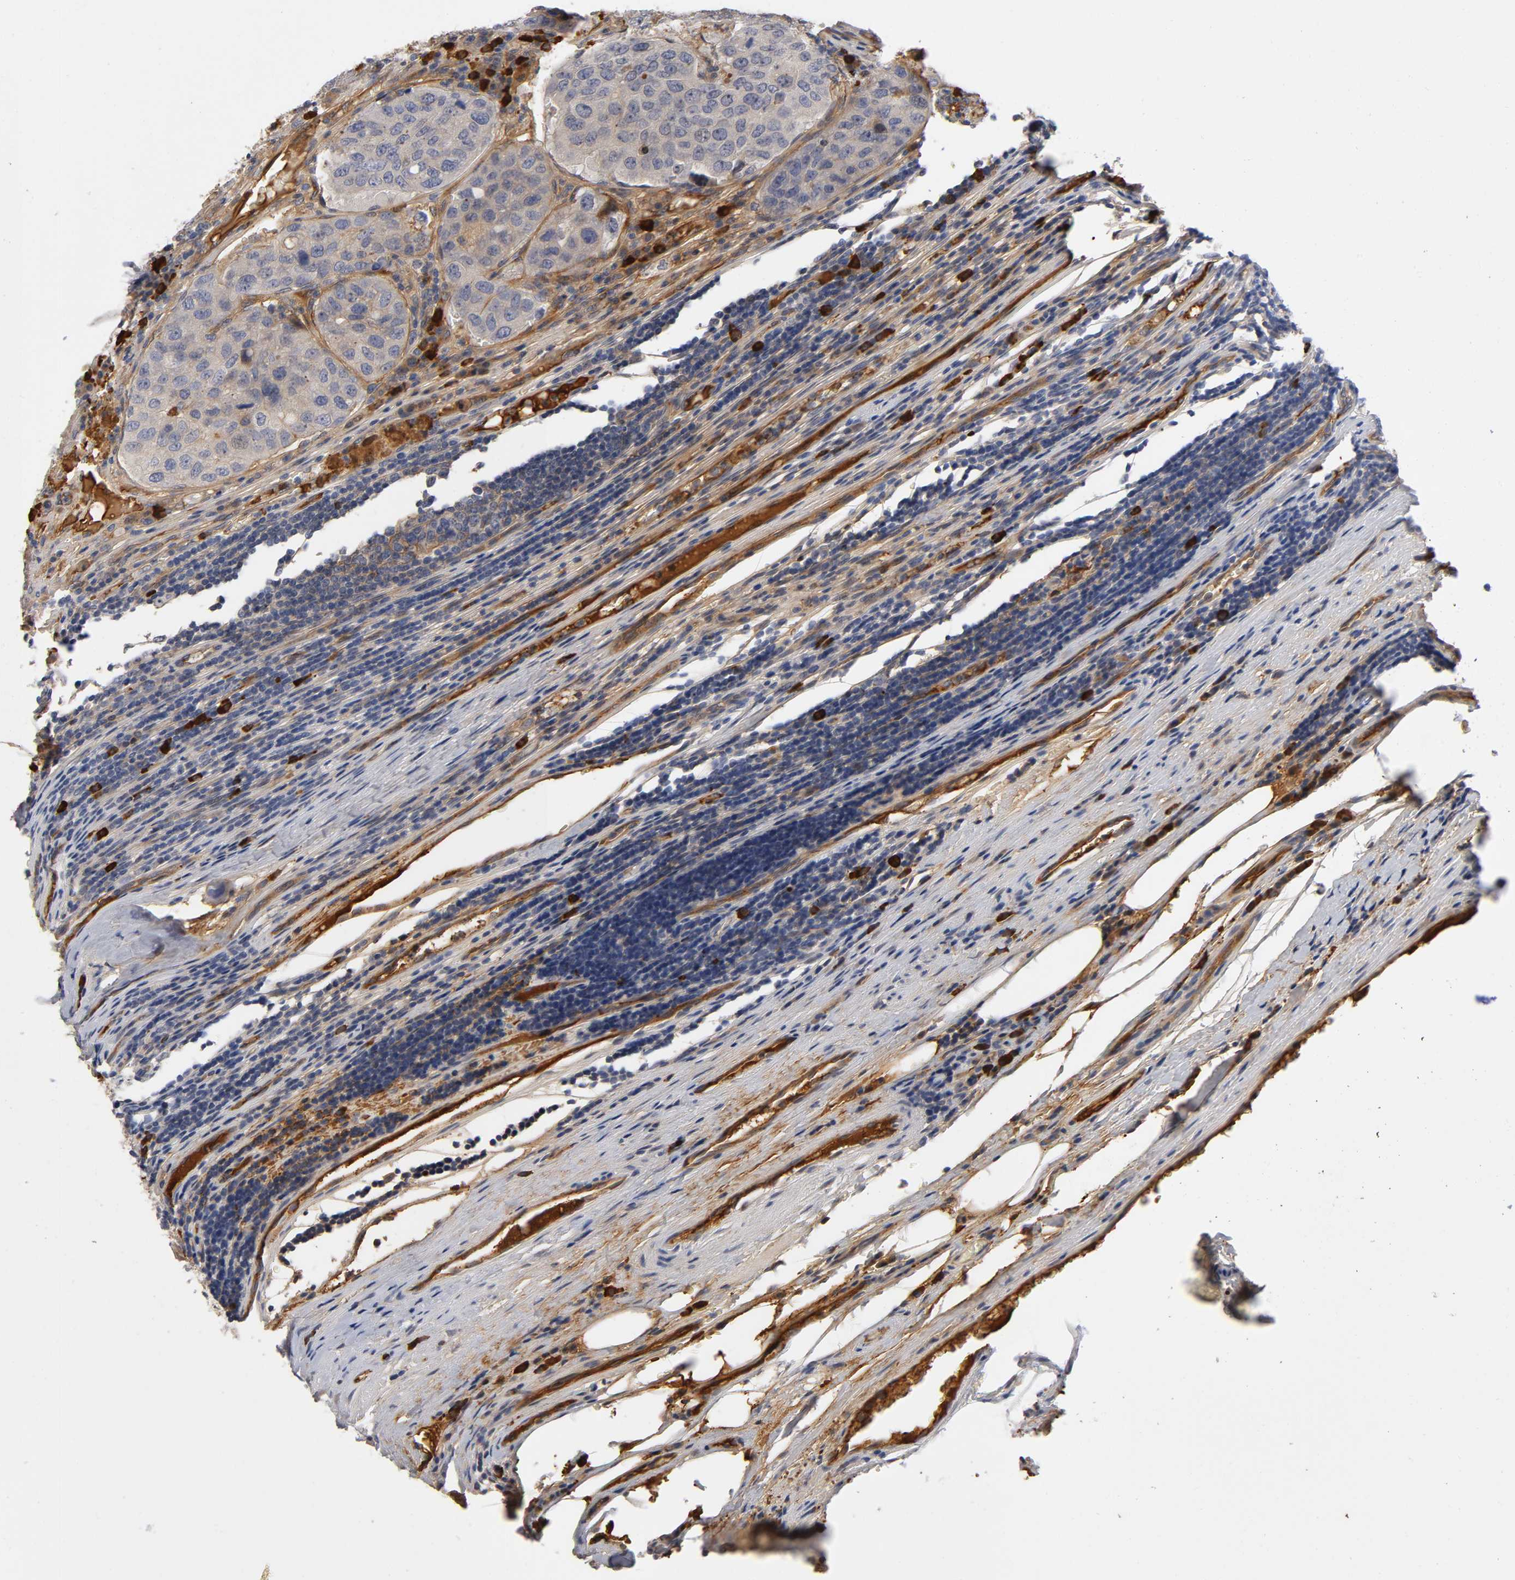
{"staining": {"intensity": "weak", "quantity": ">75%", "location": "cytoplasmic/membranous"}, "tissue": "urothelial cancer", "cell_type": "Tumor cells", "image_type": "cancer", "snomed": [{"axis": "morphology", "description": "Urothelial carcinoma, High grade"}, {"axis": "topography", "description": "Lymph node"}, {"axis": "topography", "description": "Urinary bladder"}], "caption": "Immunohistochemical staining of human urothelial cancer shows low levels of weak cytoplasmic/membranous staining in approximately >75% of tumor cells. (Stains: DAB (3,3'-diaminobenzidine) in brown, nuclei in blue, Microscopy: brightfield microscopy at high magnification).", "gene": "NOVA1", "patient": {"sex": "male", "age": 51}}